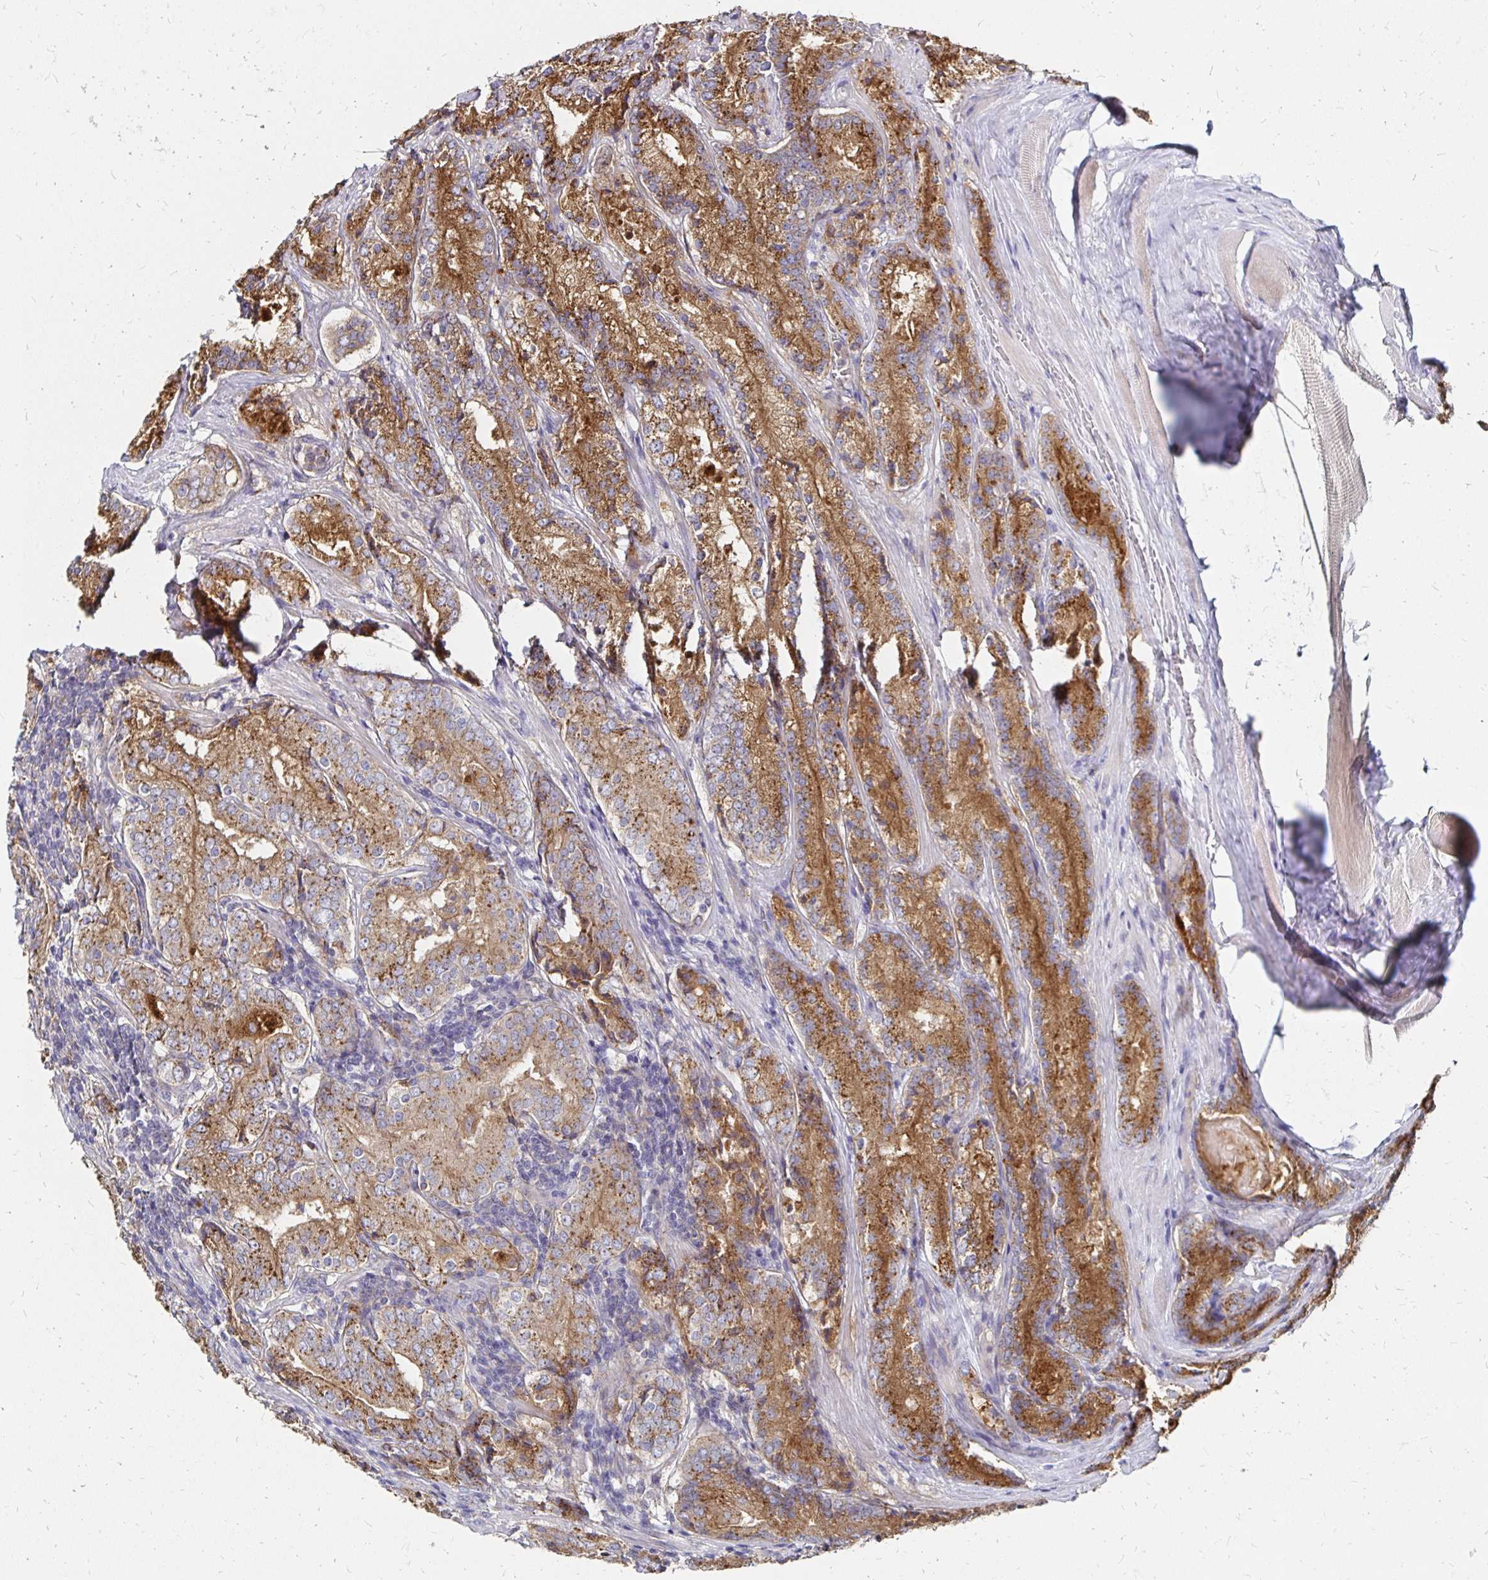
{"staining": {"intensity": "moderate", "quantity": ">75%", "location": "cytoplasmic/membranous"}, "tissue": "prostate cancer", "cell_type": "Tumor cells", "image_type": "cancer", "snomed": [{"axis": "morphology", "description": "Adenocarcinoma, NOS"}, {"axis": "morphology", "description": "Adenocarcinoma, Low grade"}, {"axis": "topography", "description": "Prostate"}], "caption": "Prostate low-grade adenocarcinoma stained with DAB immunohistochemistry displays medium levels of moderate cytoplasmic/membranous staining in approximately >75% of tumor cells. Ihc stains the protein of interest in brown and the nuclei are stained blue.", "gene": "NCSTN", "patient": {"sex": "male", "age": 68}}